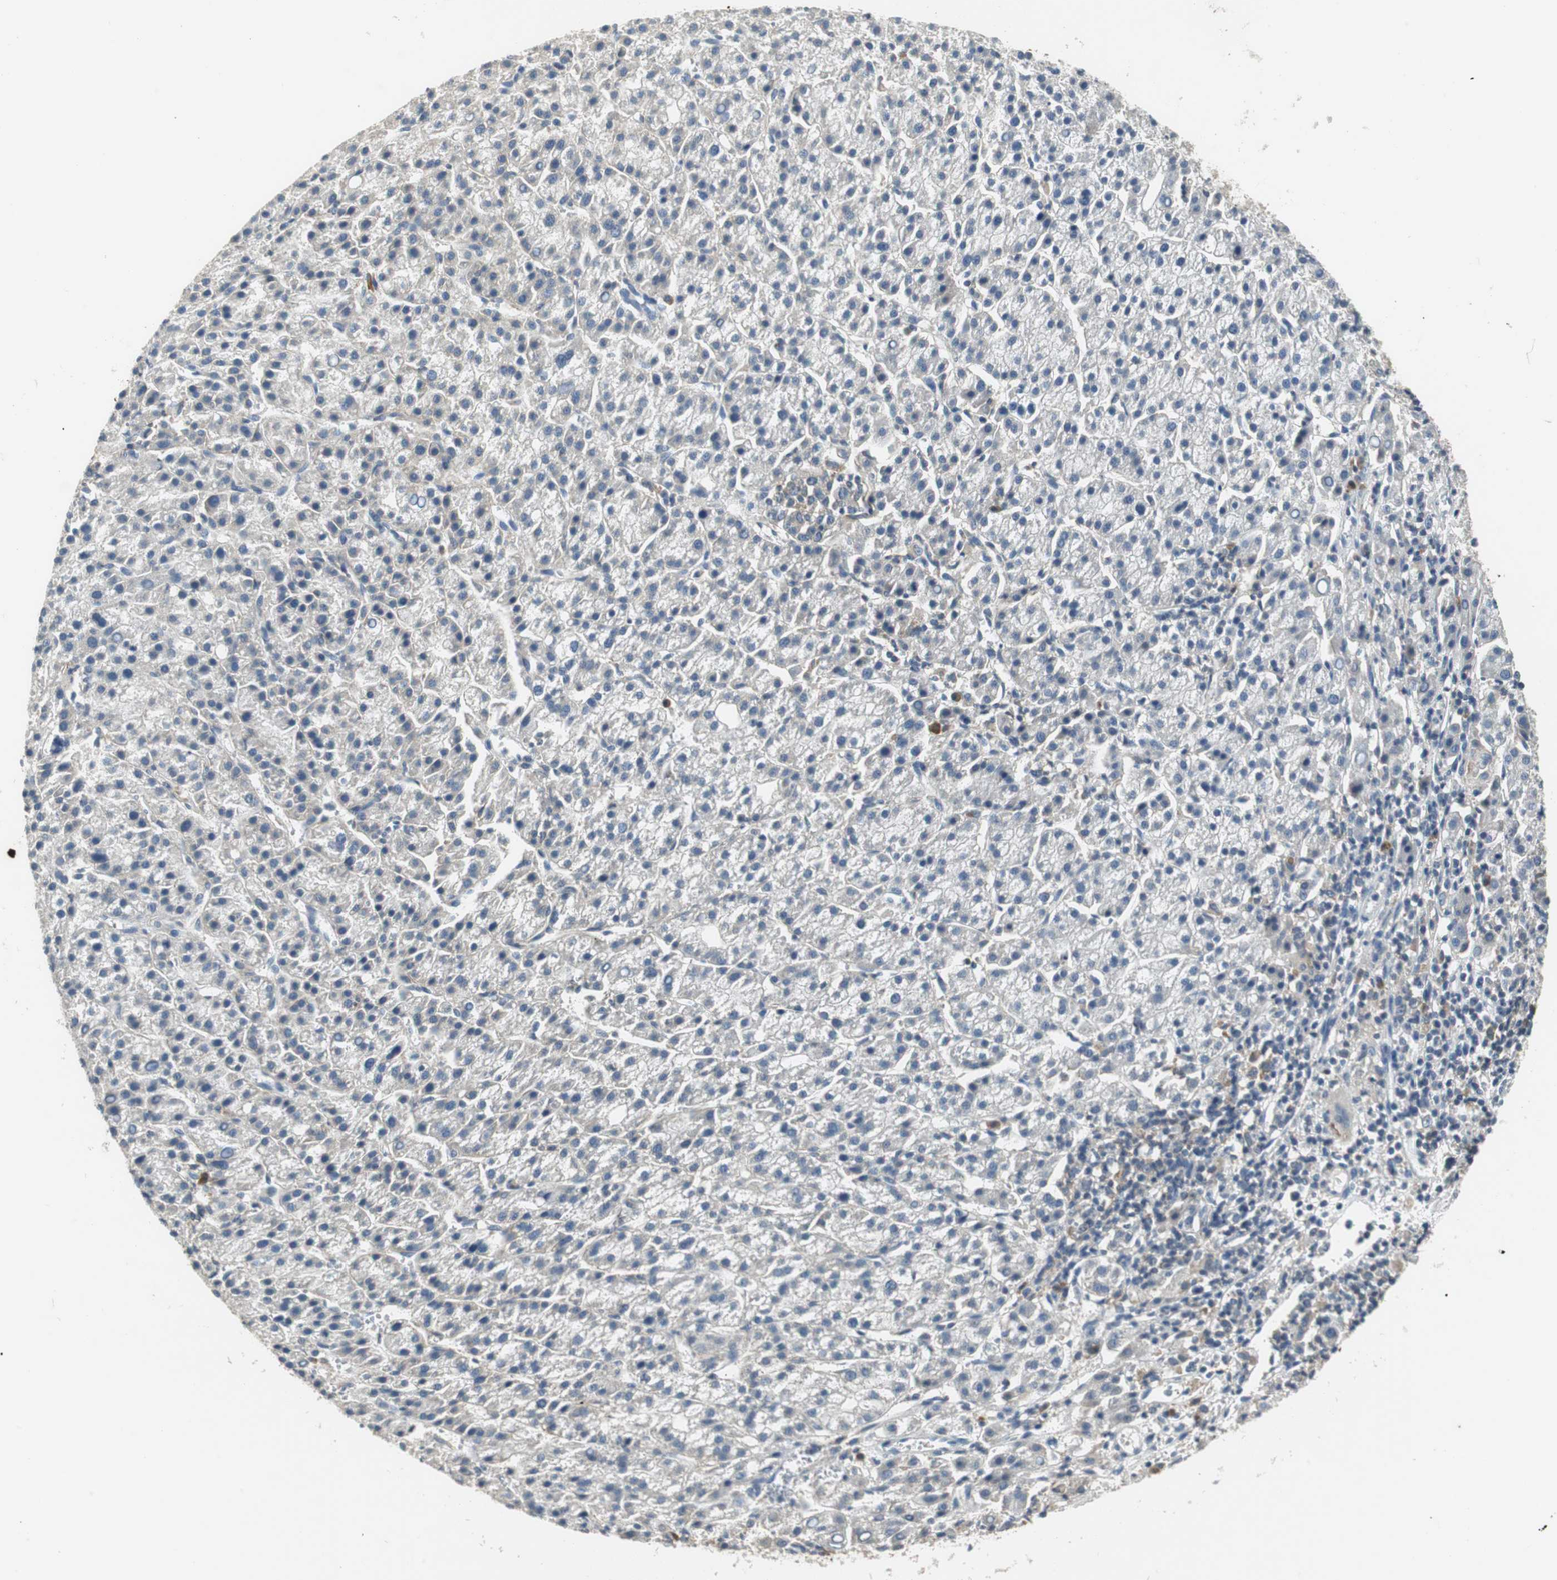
{"staining": {"intensity": "negative", "quantity": "none", "location": "none"}, "tissue": "liver cancer", "cell_type": "Tumor cells", "image_type": "cancer", "snomed": [{"axis": "morphology", "description": "Carcinoma, Hepatocellular, NOS"}, {"axis": "topography", "description": "Liver"}], "caption": "A high-resolution image shows IHC staining of liver cancer (hepatocellular carcinoma), which displays no significant staining in tumor cells.", "gene": "GLCCI1", "patient": {"sex": "female", "age": 58}}